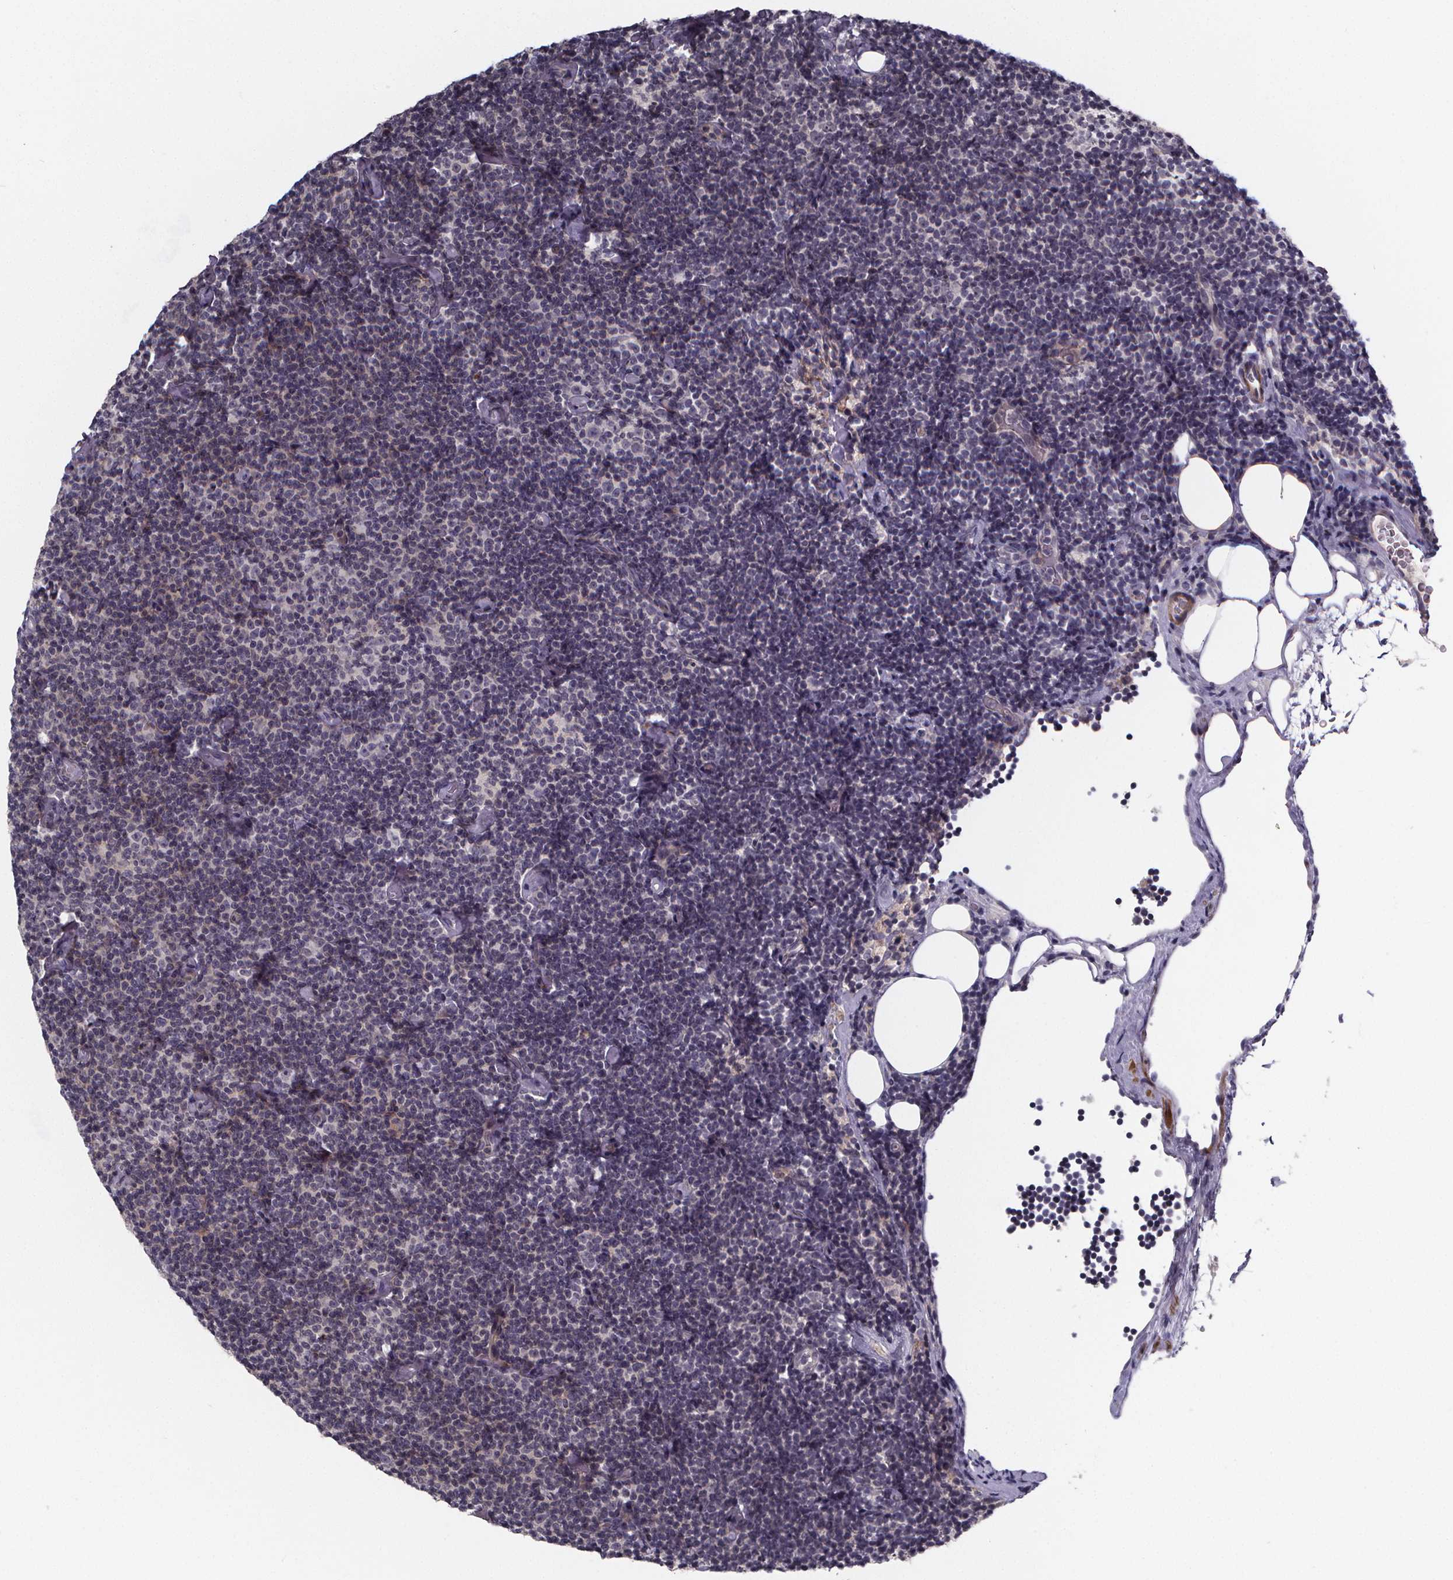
{"staining": {"intensity": "negative", "quantity": "none", "location": "none"}, "tissue": "lymphoma", "cell_type": "Tumor cells", "image_type": "cancer", "snomed": [{"axis": "morphology", "description": "Malignant lymphoma, non-Hodgkin's type, Low grade"}, {"axis": "topography", "description": "Lymph node"}], "caption": "This is an IHC micrograph of lymphoma. There is no staining in tumor cells.", "gene": "FBXW2", "patient": {"sex": "male", "age": 81}}